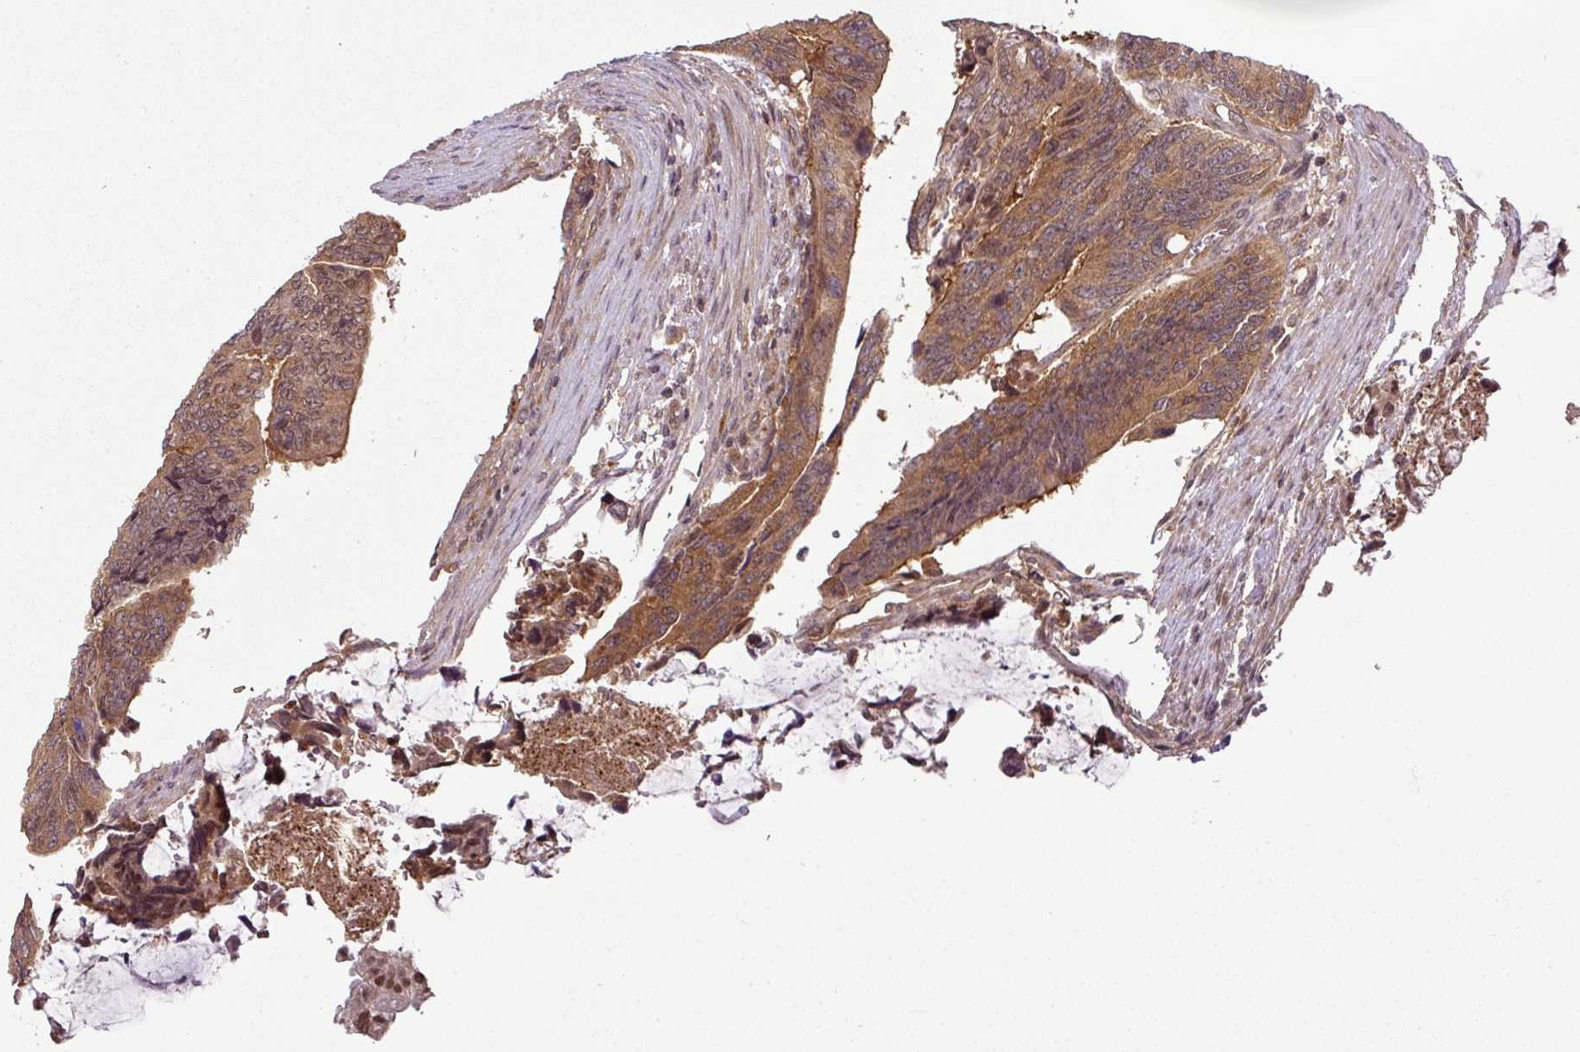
{"staining": {"intensity": "moderate", "quantity": ">75%", "location": "cytoplasmic/membranous"}, "tissue": "colorectal cancer", "cell_type": "Tumor cells", "image_type": "cancer", "snomed": [{"axis": "morphology", "description": "Adenocarcinoma, NOS"}, {"axis": "topography", "description": "Colon"}], "caption": "Protein staining of colorectal adenocarcinoma tissue shows moderate cytoplasmic/membranous positivity in approximately >75% of tumor cells.", "gene": "ANKRD18A", "patient": {"sex": "male", "age": 87}}